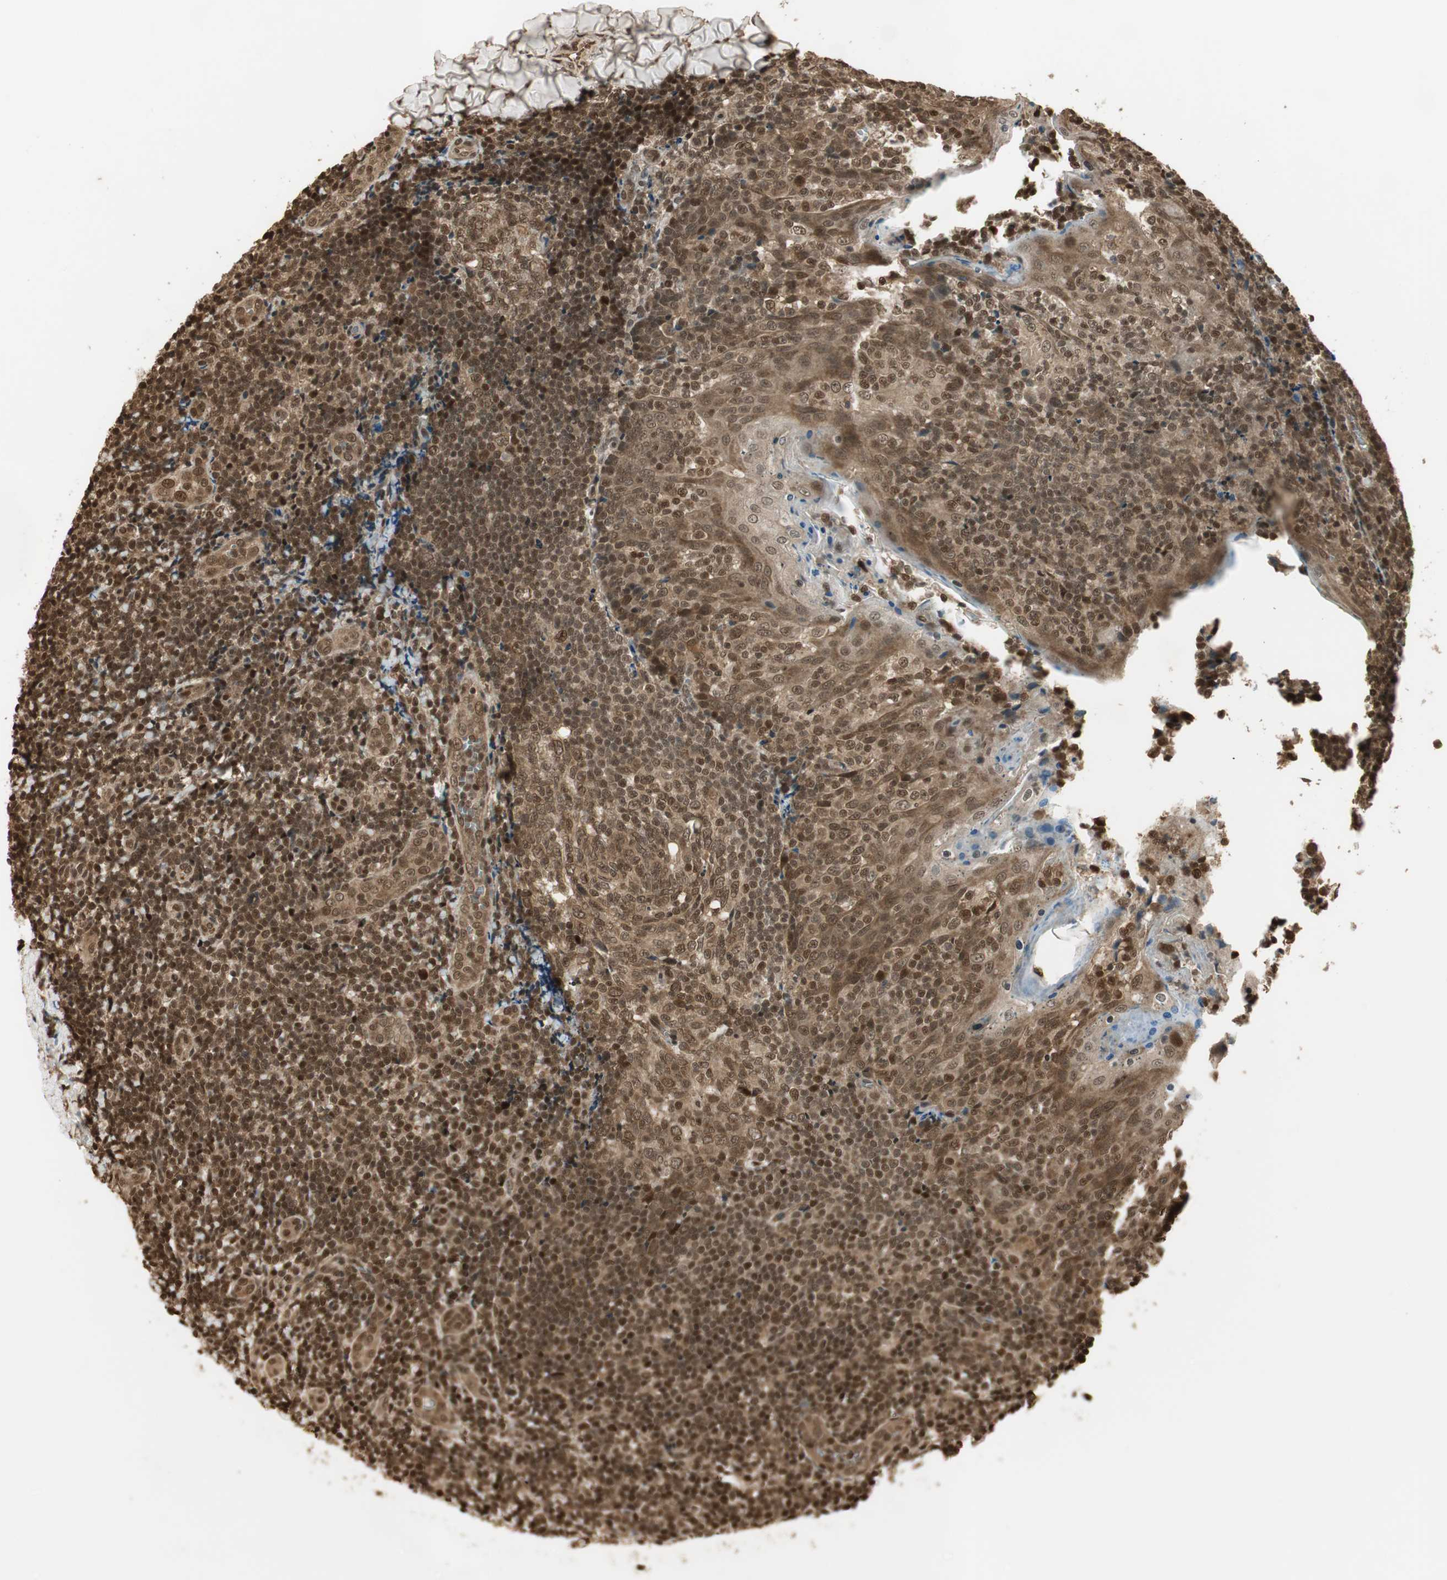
{"staining": {"intensity": "strong", "quantity": ">75%", "location": "cytoplasmic/membranous,nuclear"}, "tissue": "tonsil", "cell_type": "Germinal center cells", "image_type": "normal", "snomed": [{"axis": "morphology", "description": "Normal tissue, NOS"}, {"axis": "topography", "description": "Tonsil"}], "caption": "Immunohistochemistry (DAB) staining of normal human tonsil reveals strong cytoplasmic/membranous,nuclear protein staining in about >75% of germinal center cells. Nuclei are stained in blue.", "gene": "RPA3", "patient": {"sex": "male", "age": 31}}